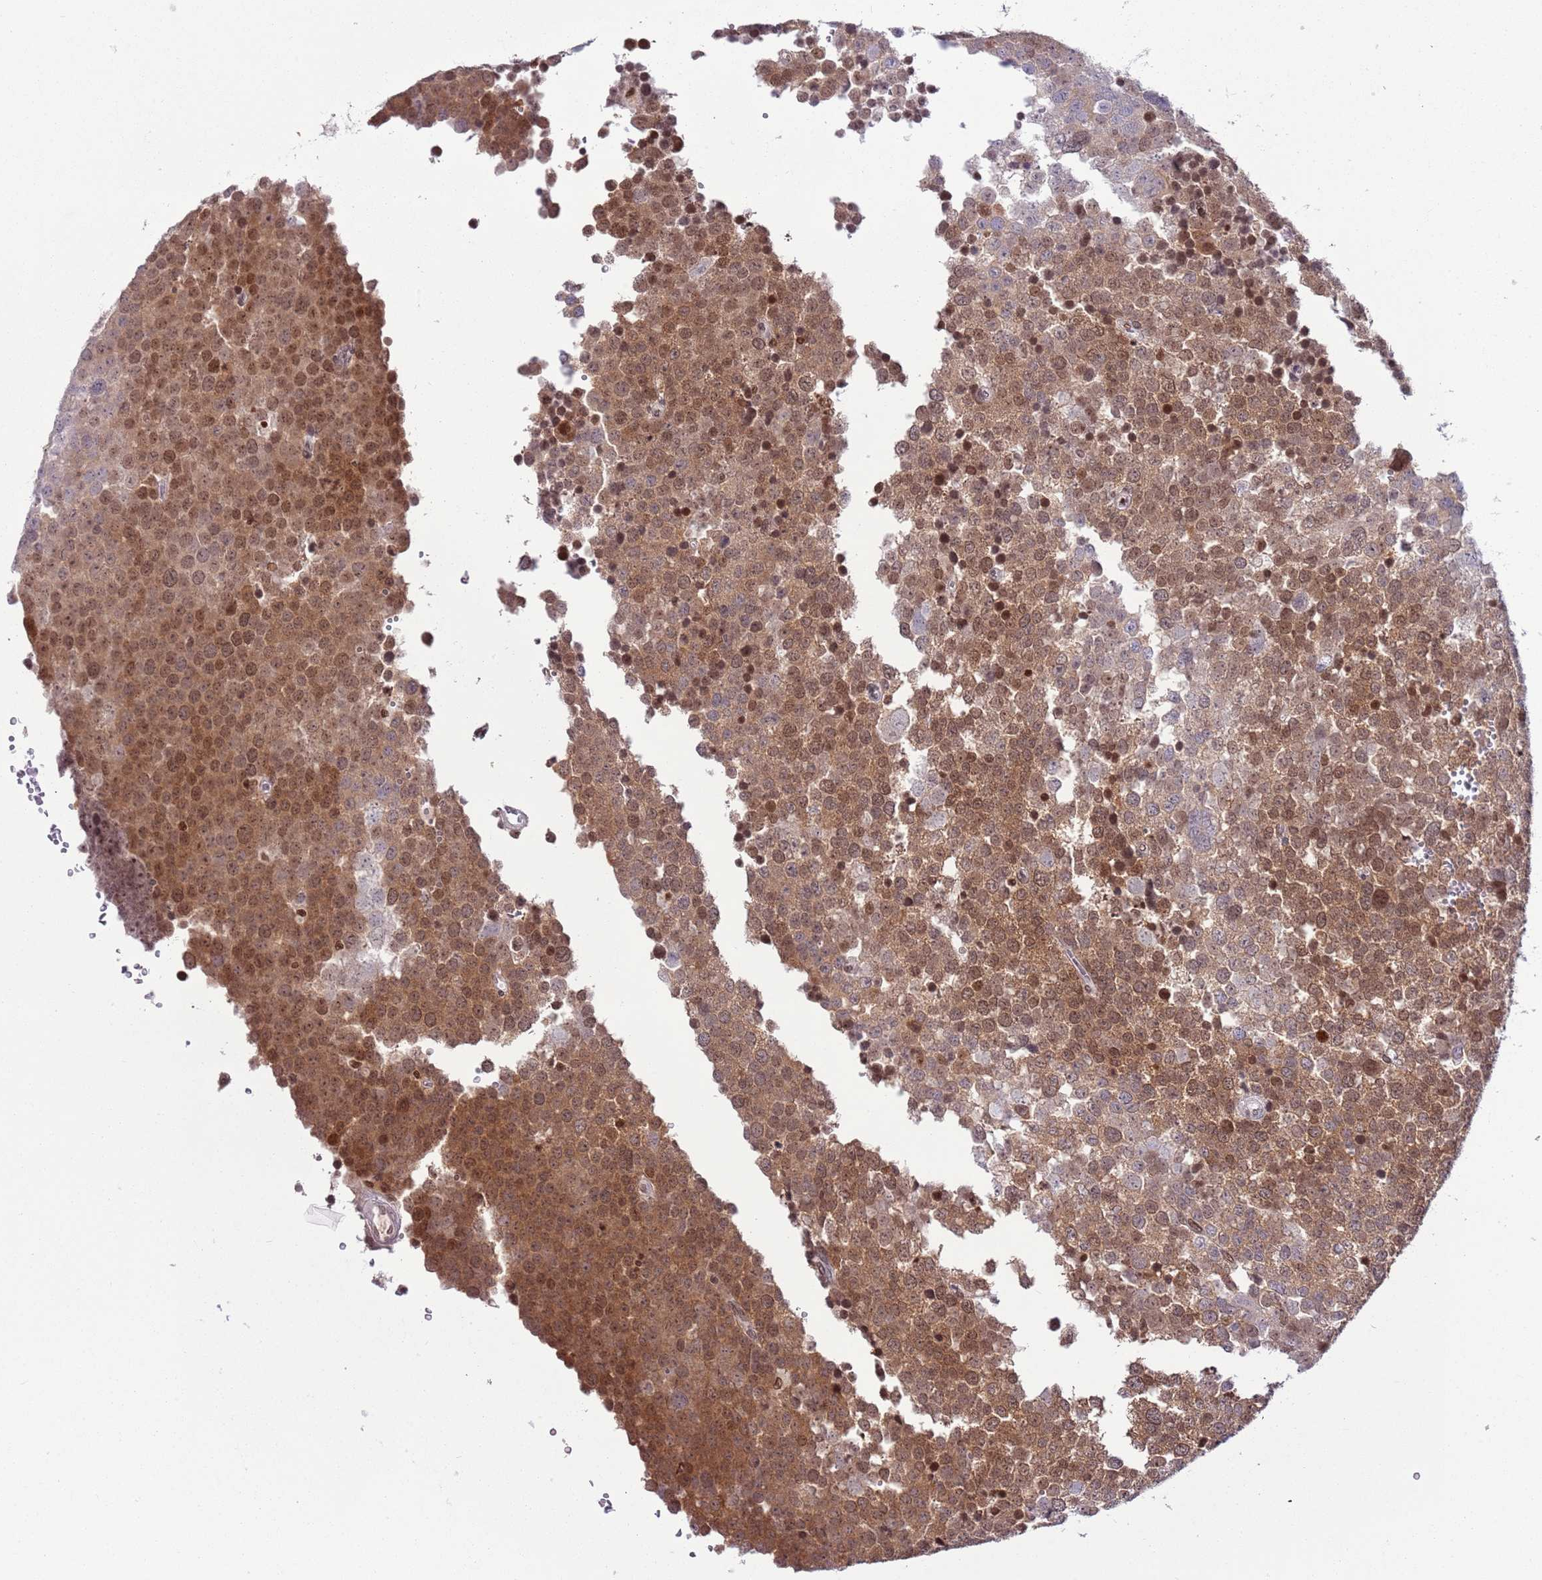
{"staining": {"intensity": "moderate", "quantity": ">75%", "location": "cytoplasmic/membranous,nuclear"}, "tissue": "testis cancer", "cell_type": "Tumor cells", "image_type": "cancer", "snomed": [{"axis": "morphology", "description": "Seminoma, NOS"}, {"axis": "topography", "description": "Testis"}], "caption": "Moderate cytoplasmic/membranous and nuclear expression for a protein is identified in approximately >75% of tumor cells of testis cancer using immunohistochemistry (IHC).", "gene": "SELENOH", "patient": {"sex": "male", "age": 71}}